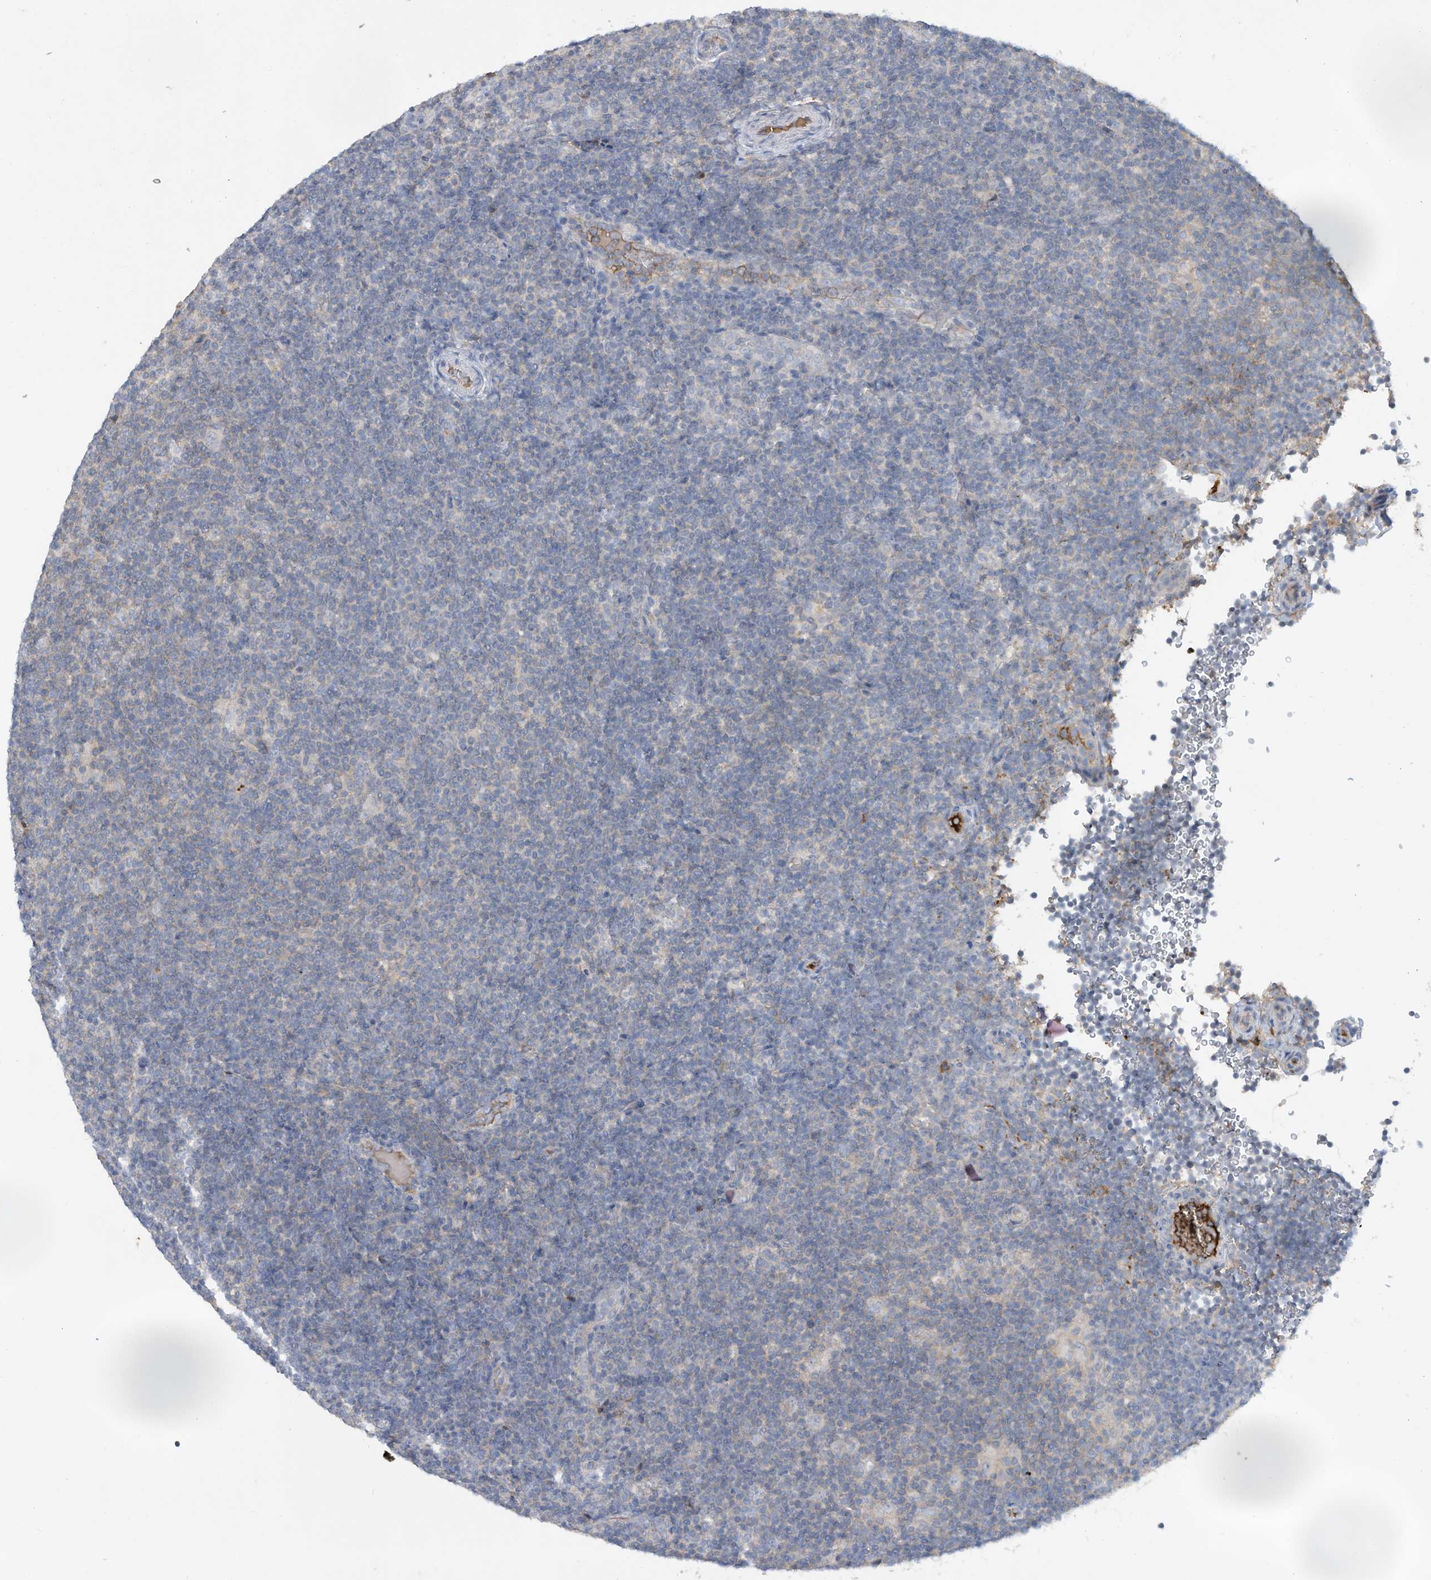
{"staining": {"intensity": "negative", "quantity": "none", "location": "none"}, "tissue": "lymphoma", "cell_type": "Tumor cells", "image_type": "cancer", "snomed": [{"axis": "morphology", "description": "Hodgkin's disease, NOS"}, {"axis": "topography", "description": "Lymph node"}], "caption": "Lymphoma was stained to show a protein in brown. There is no significant staining in tumor cells.", "gene": "HAS3", "patient": {"sex": "female", "age": 57}}